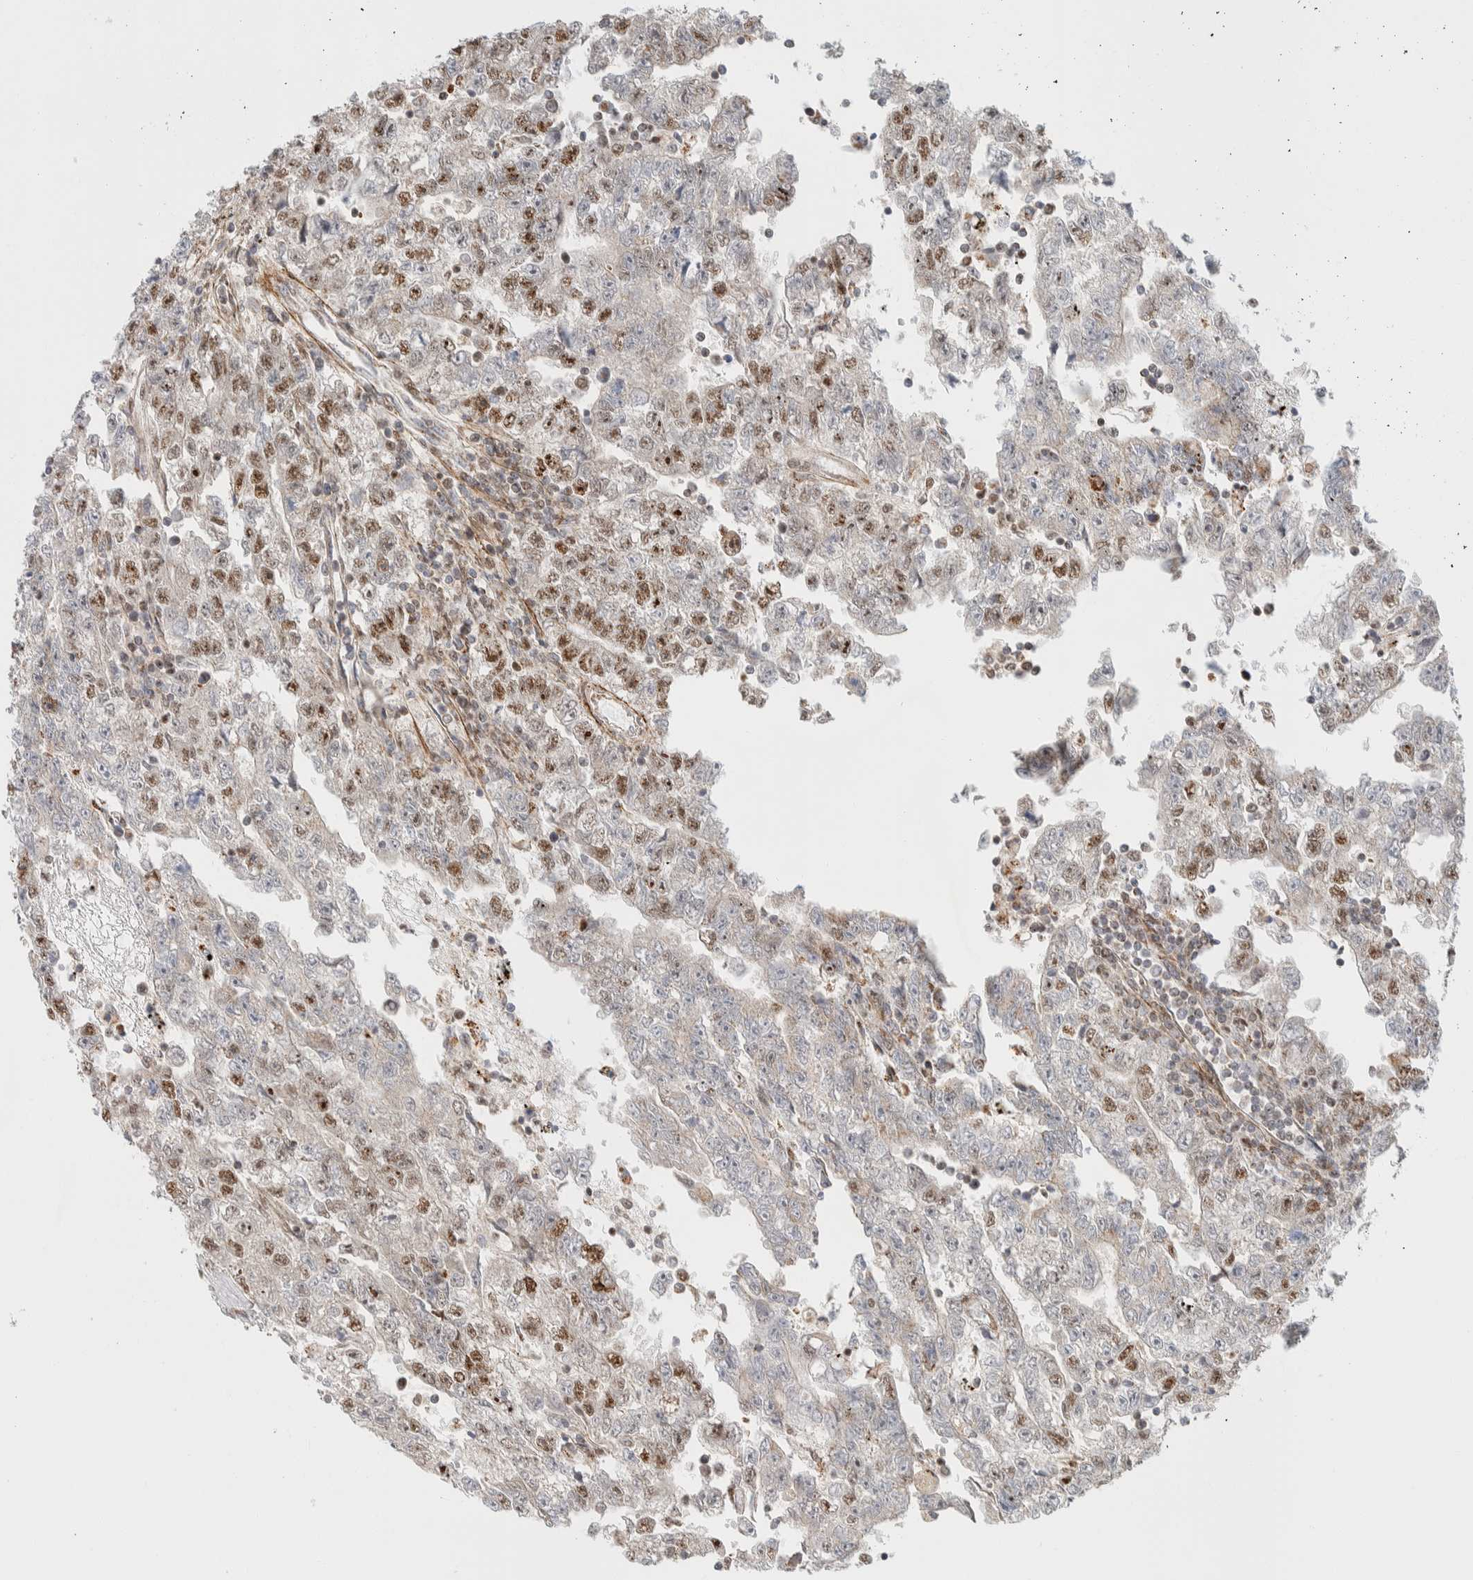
{"staining": {"intensity": "moderate", "quantity": "25%-75%", "location": "nuclear"}, "tissue": "testis cancer", "cell_type": "Tumor cells", "image_type": "cancer", "snomed": [{"axis": "morphology", "description": "Carcinoma, Embryonal, NOS"}, {"axis": "topography", "description": "Testis"}], "caption": "Human testis cancer (embryonal carcinoma) stained with a brown dye exhibits moderate nuclear positive expression in approximately 25%-75% of tumor cells.", "gene": "TSPAN32", "patient": {"sex": "male", "age": 25}}